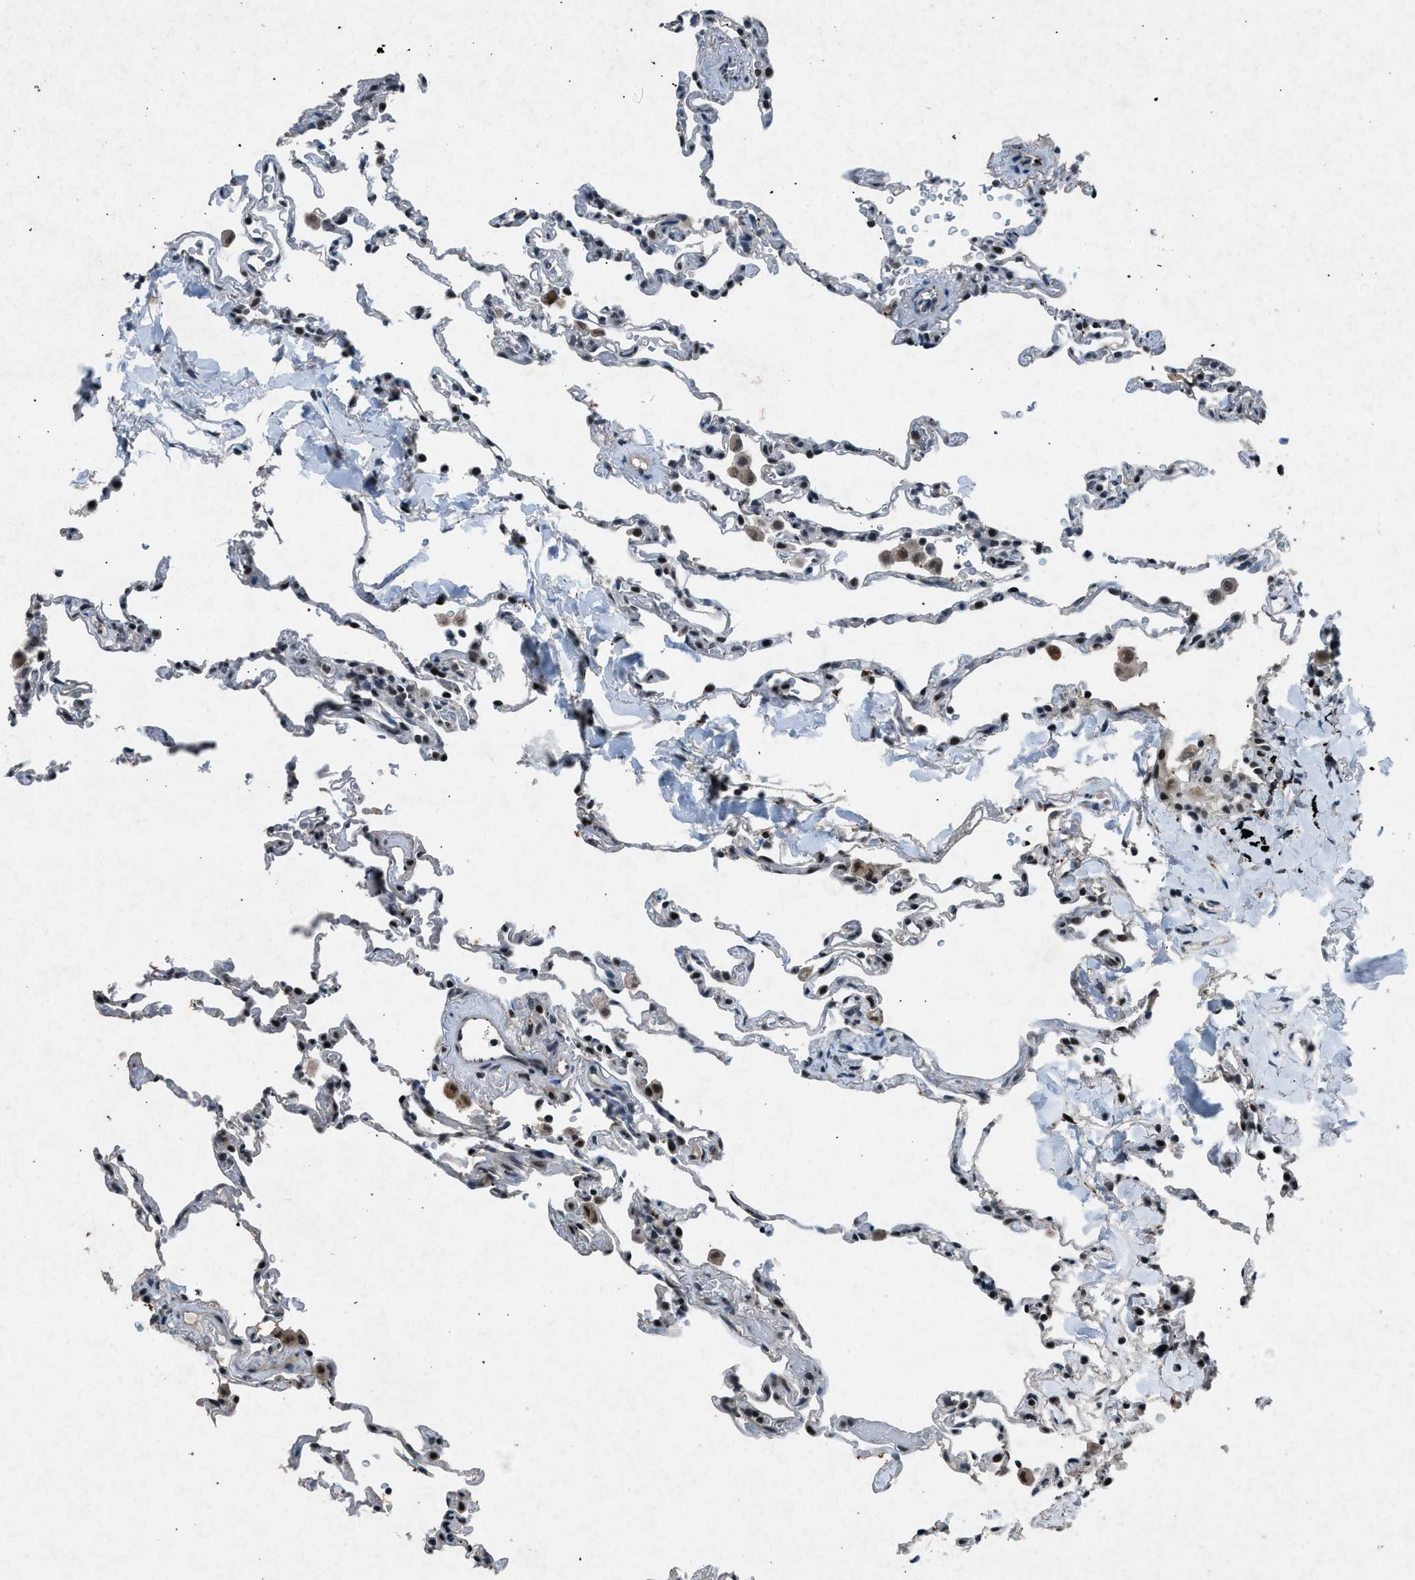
{"staining": {"intensity": "negative", "quantity": "none", "location": "none"}, "tissue": "lung", "cell_type": "Alveolar cells", "image_type": "normal", "snomed": [{"axis": "morphology", "description": "Normal tissue, NOS"}, {"axis": "topography", "description": "Lung"}], "caption": "A histopathology image of lung stained for a protein displays no brown staining in alveolar cells.", "gene": "ADCY1", "patient": {"sex": "male", "age": 59}}